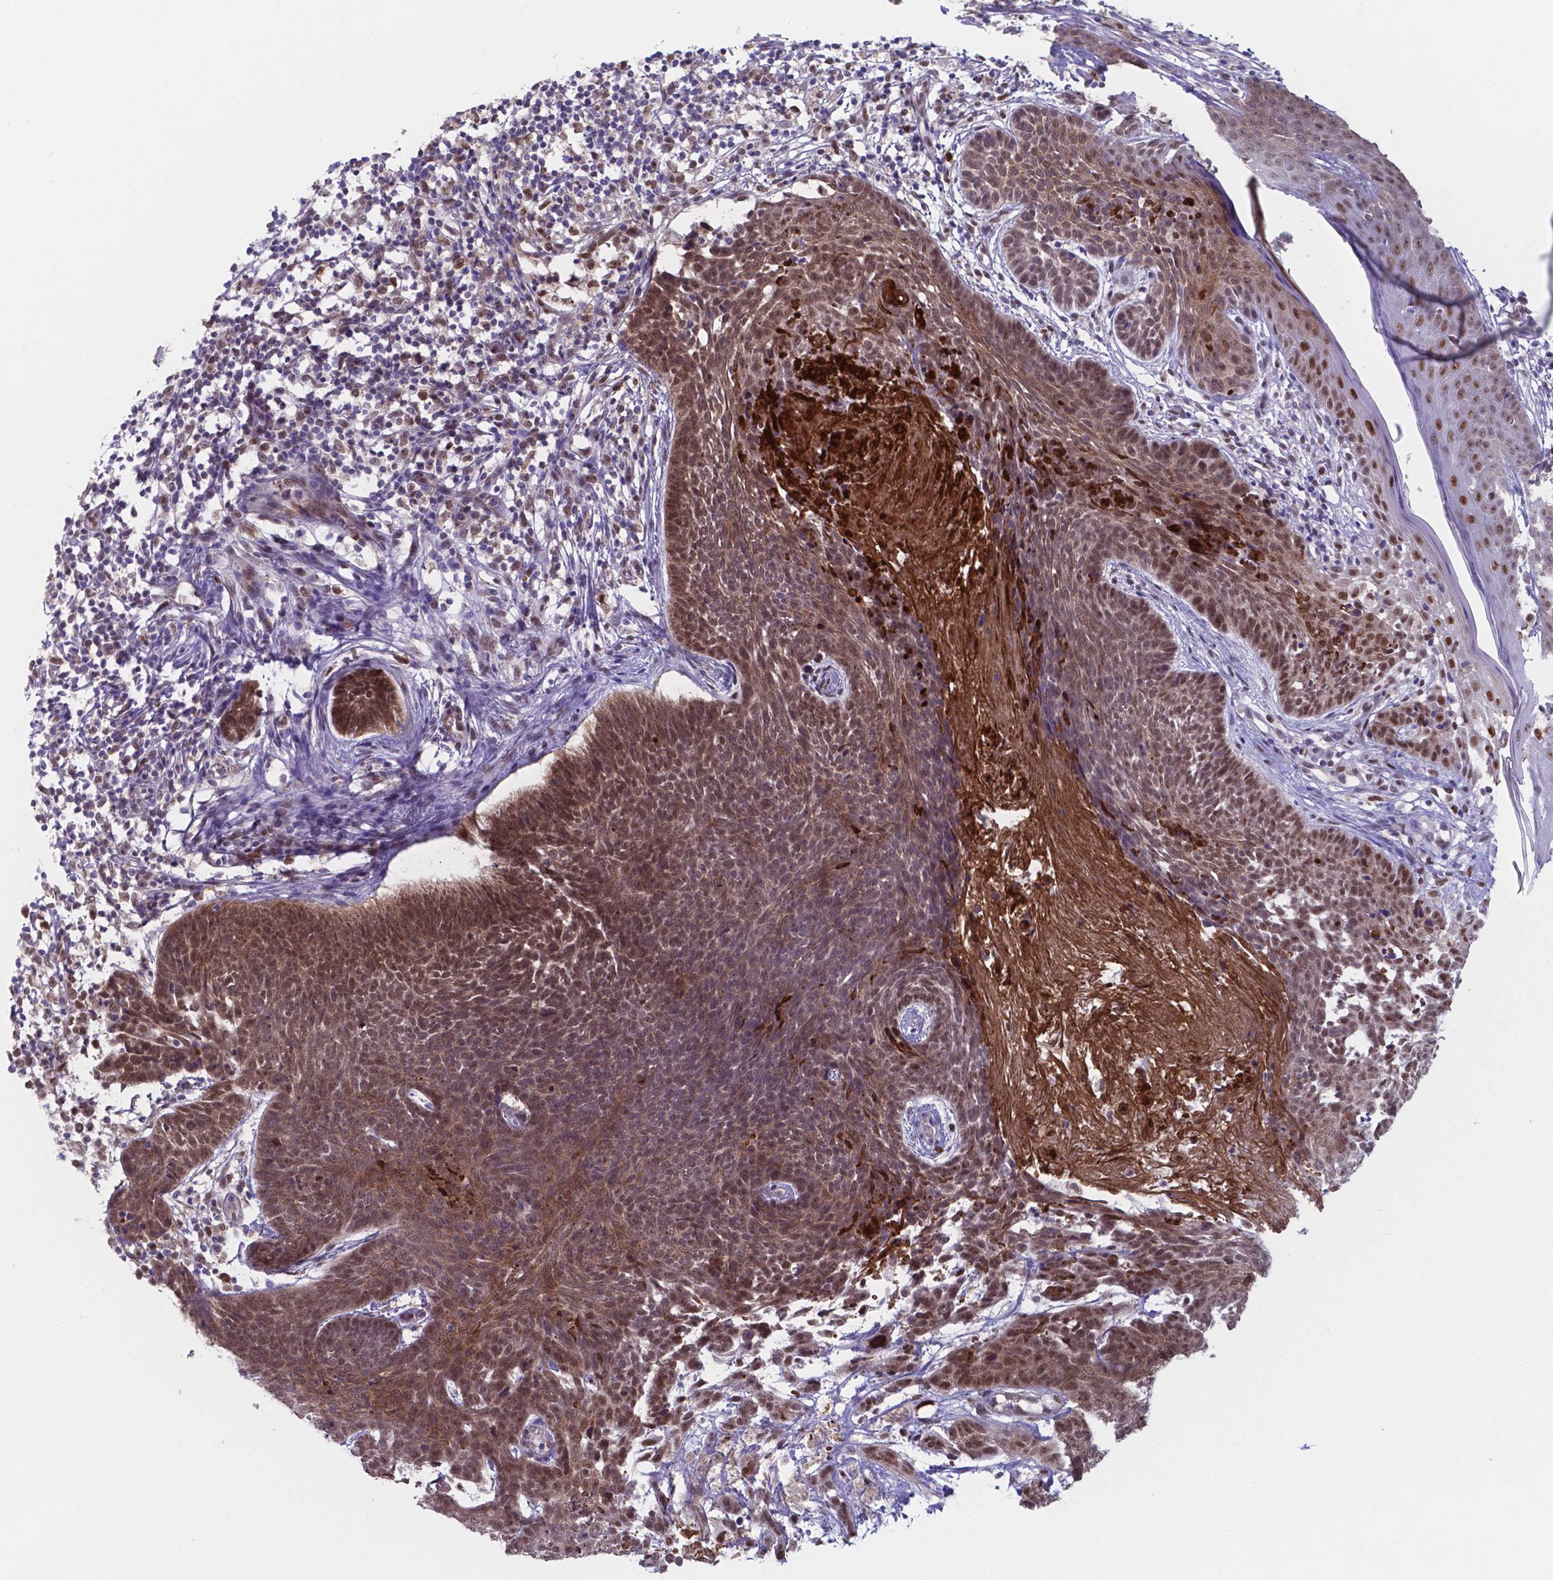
{"staining": {"intensity": "moderate", "quantity": ">75%", "location": "nuclear"}, "tissue": "skin cancer", "cell_type": "Tumor cells", "image_type": "cancer", "snomed": [{"axis": "morphology", "description": "Basal cell carcinoma"}, {"axis": "topography", "description": "Skin"}], "caption": "An immunohistochemistry histopathology image of neoplastic tissue is shown. Protein staining in brown labels moderate nuclear positivity in skin basal cell carcinoma within tumor cells.", "gene": "UBE2E2", "patient": {"sex": "male", "age": 85}}